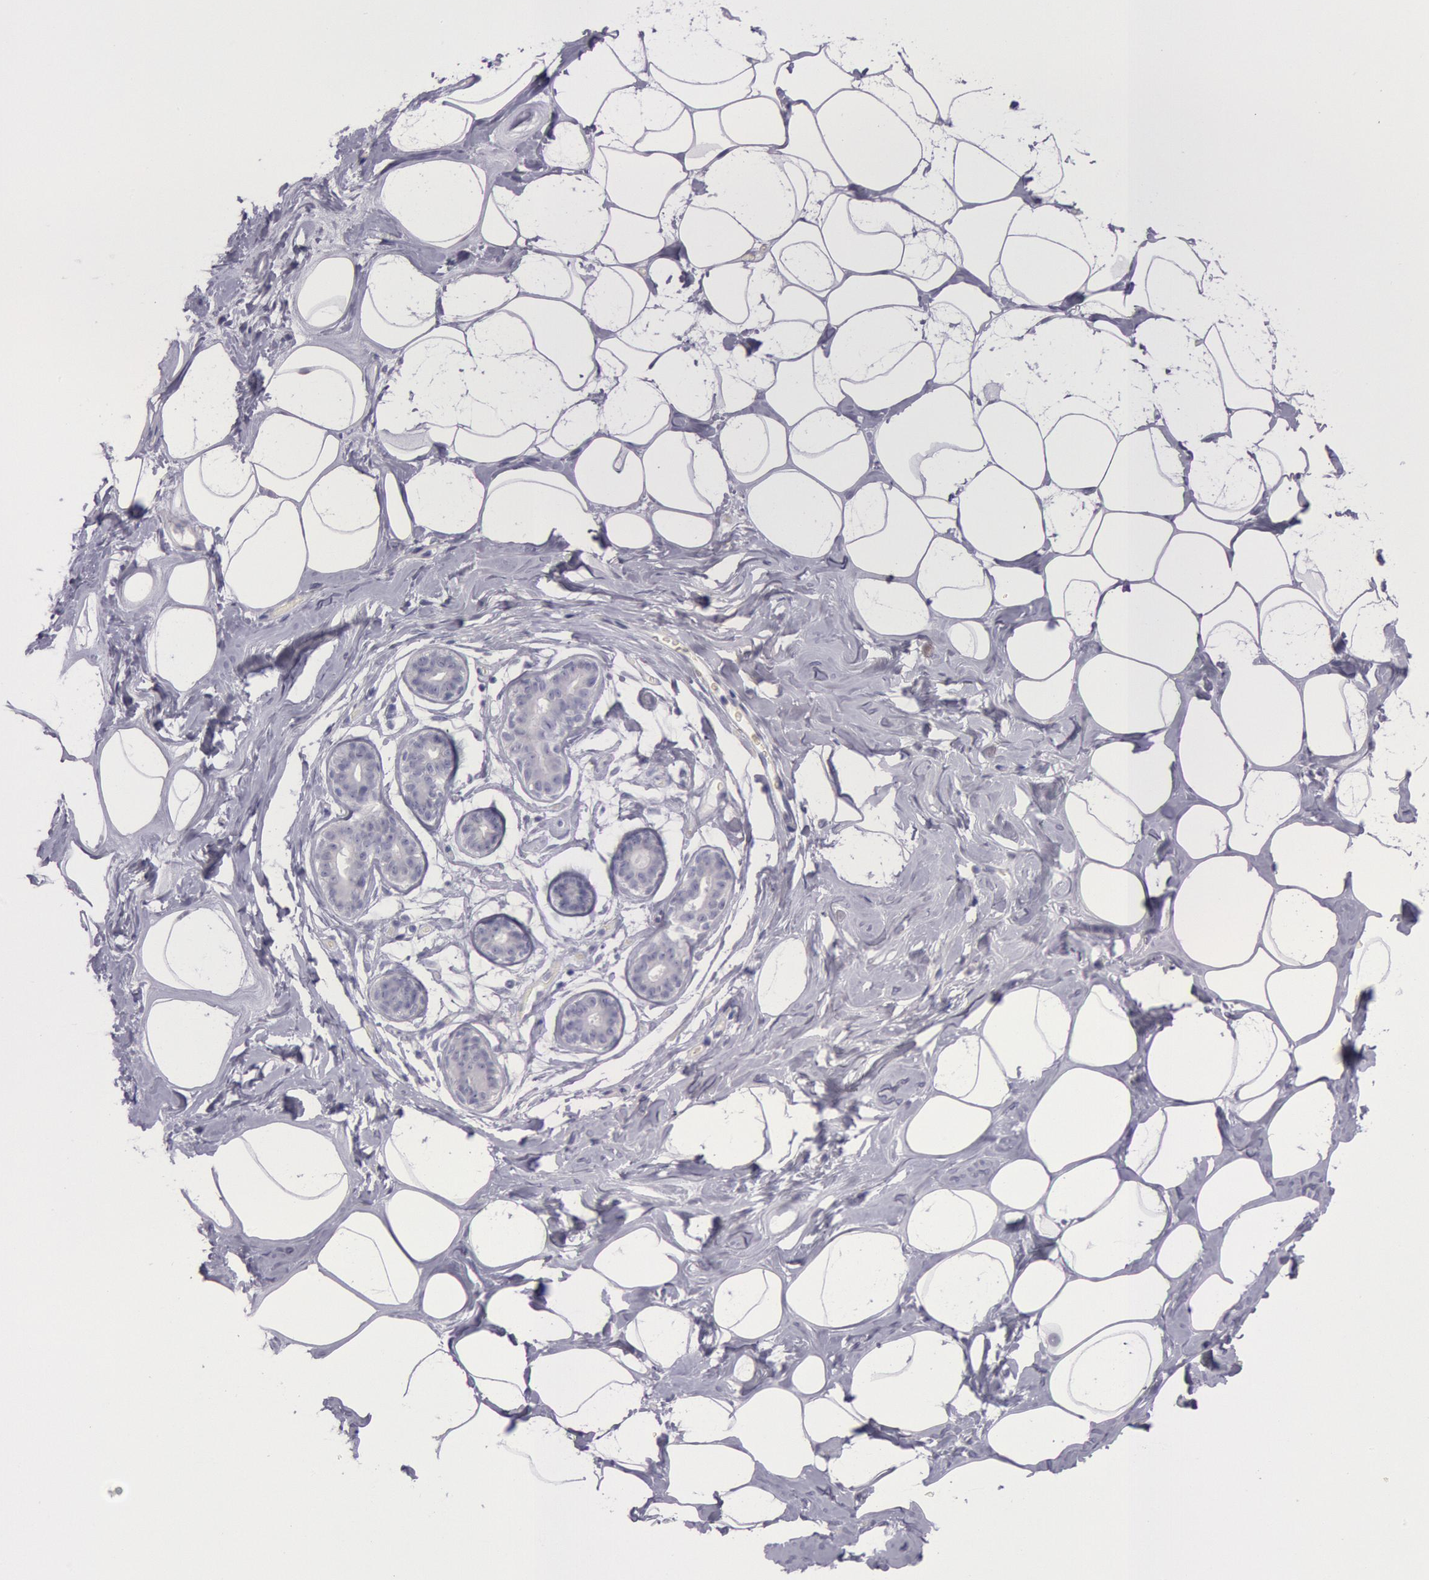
{"staining": {"intensity": "negative", "quantity": "none", "location": "none"}, "tissue": "breast", "cell_type": "Adipocytes", "image_type": "normal", "snomed": [{"axis": "morphology", "description": "Normal tissue, NOS"}, {"axis": "morphology", "description": "Fibrosis, NOS"}, {"axis": "topography", "description": "Breast"}], "caption": "DAB immunohistochemical staining of normal breast demonstrates no significant staining in adipocytes. The staining is performed using DAB (3,3'-diaminobenzidine) brown chromogen with nuclei counter-stained in using hematoxylin.", "gene": "EGFR", "patient": {"sex": "female", "age": 39}}